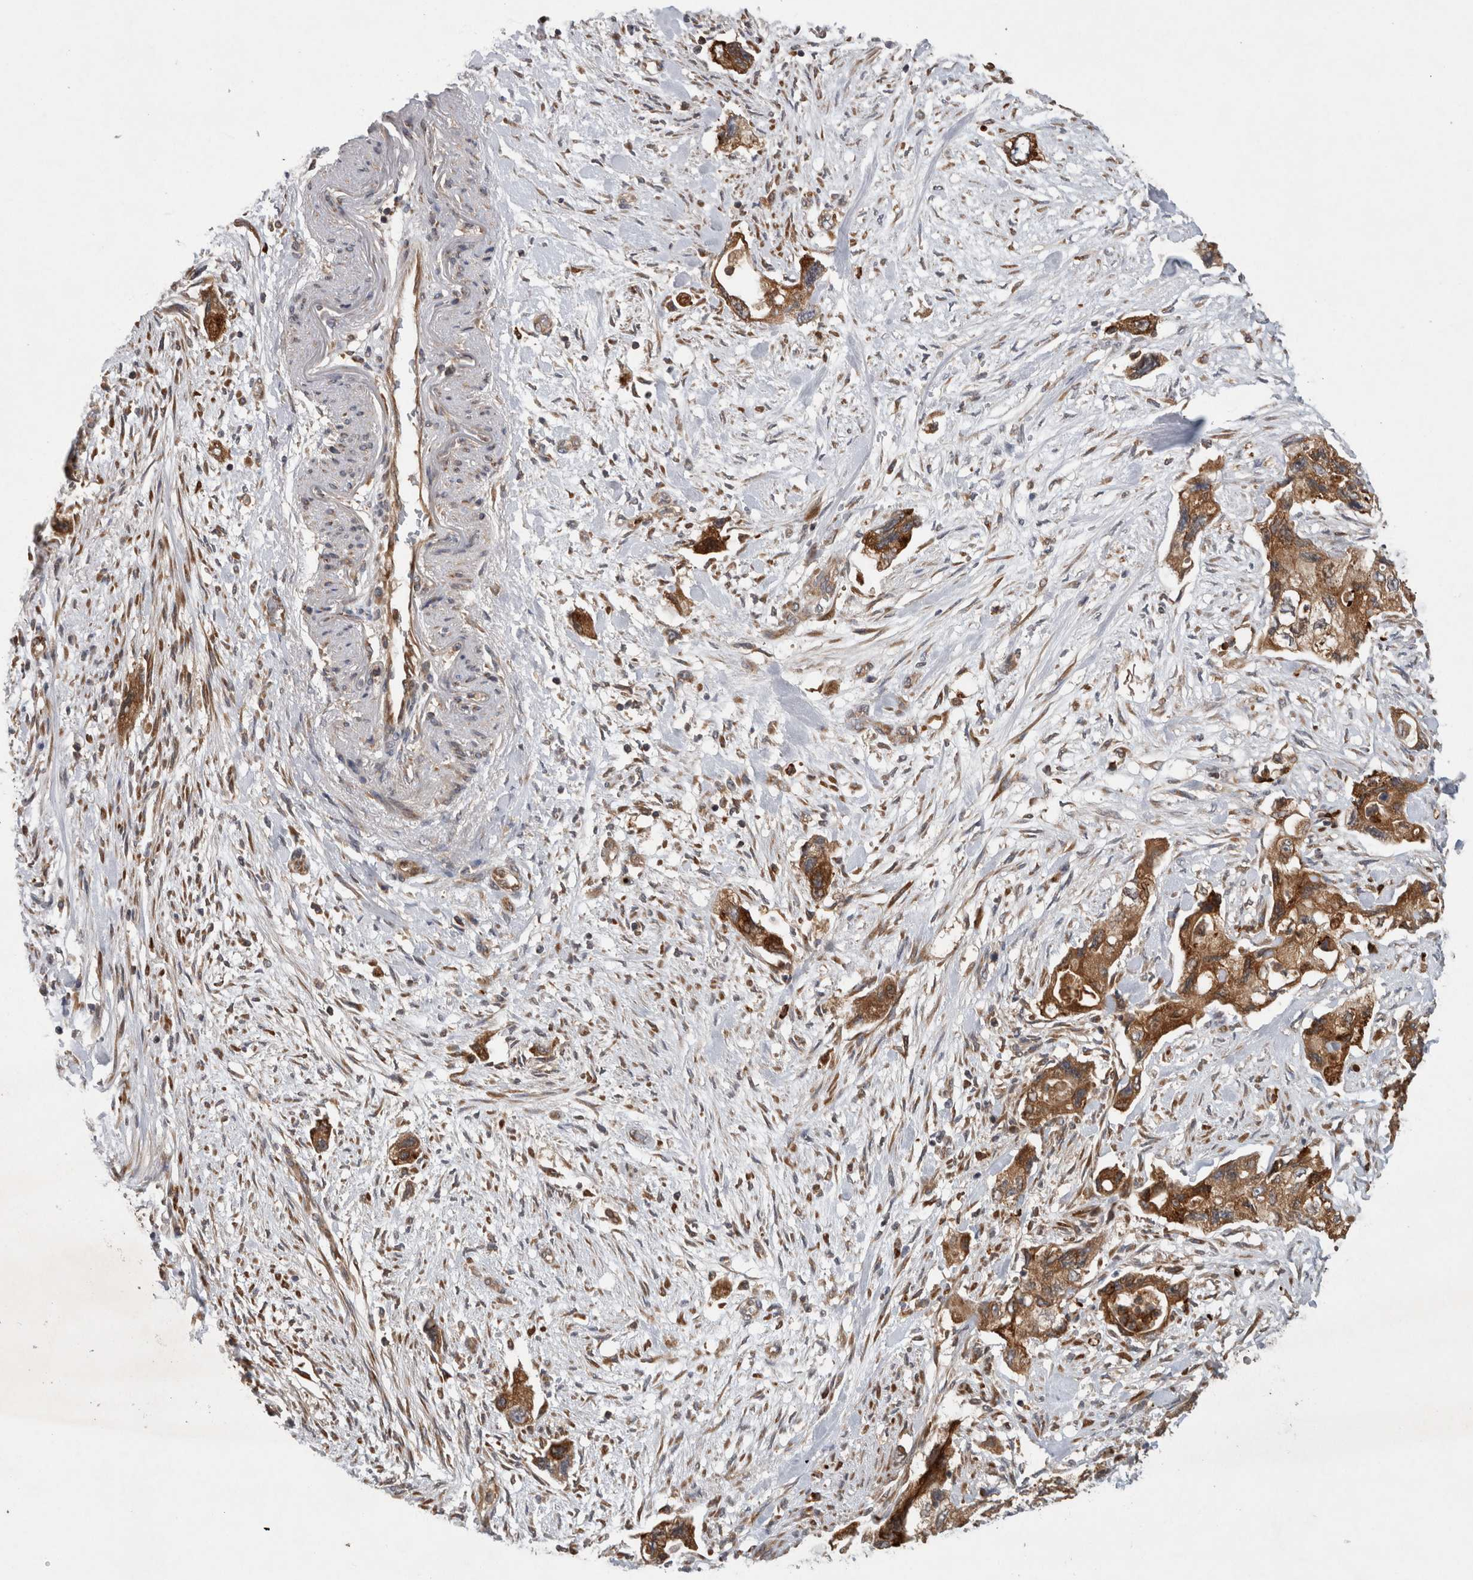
{"staining": {"intensity": "moderate", "quantity": ">75%", "location": "cytoplasmic/membranous"}, "tissue": "pancreatic cancer", "cell_type": "Tumor cells", "image_type": "cancer", "snomed": [{"axis": "morphology", "description": "Adenocarcinoma, NOS"}, {"axis": "topography", "description": "Pancreas"}], "caption": "DAB immunohistochemical staining of human pancreatic cancer reveals moderate cytoplasmic/membranous protein positivity in approximately >75% of tumor cells. Ihc stains the protein in brown and the nuclei are stained blue.", "gene": "PDCD2", "patient": {"sex": "female", "age": 73}}